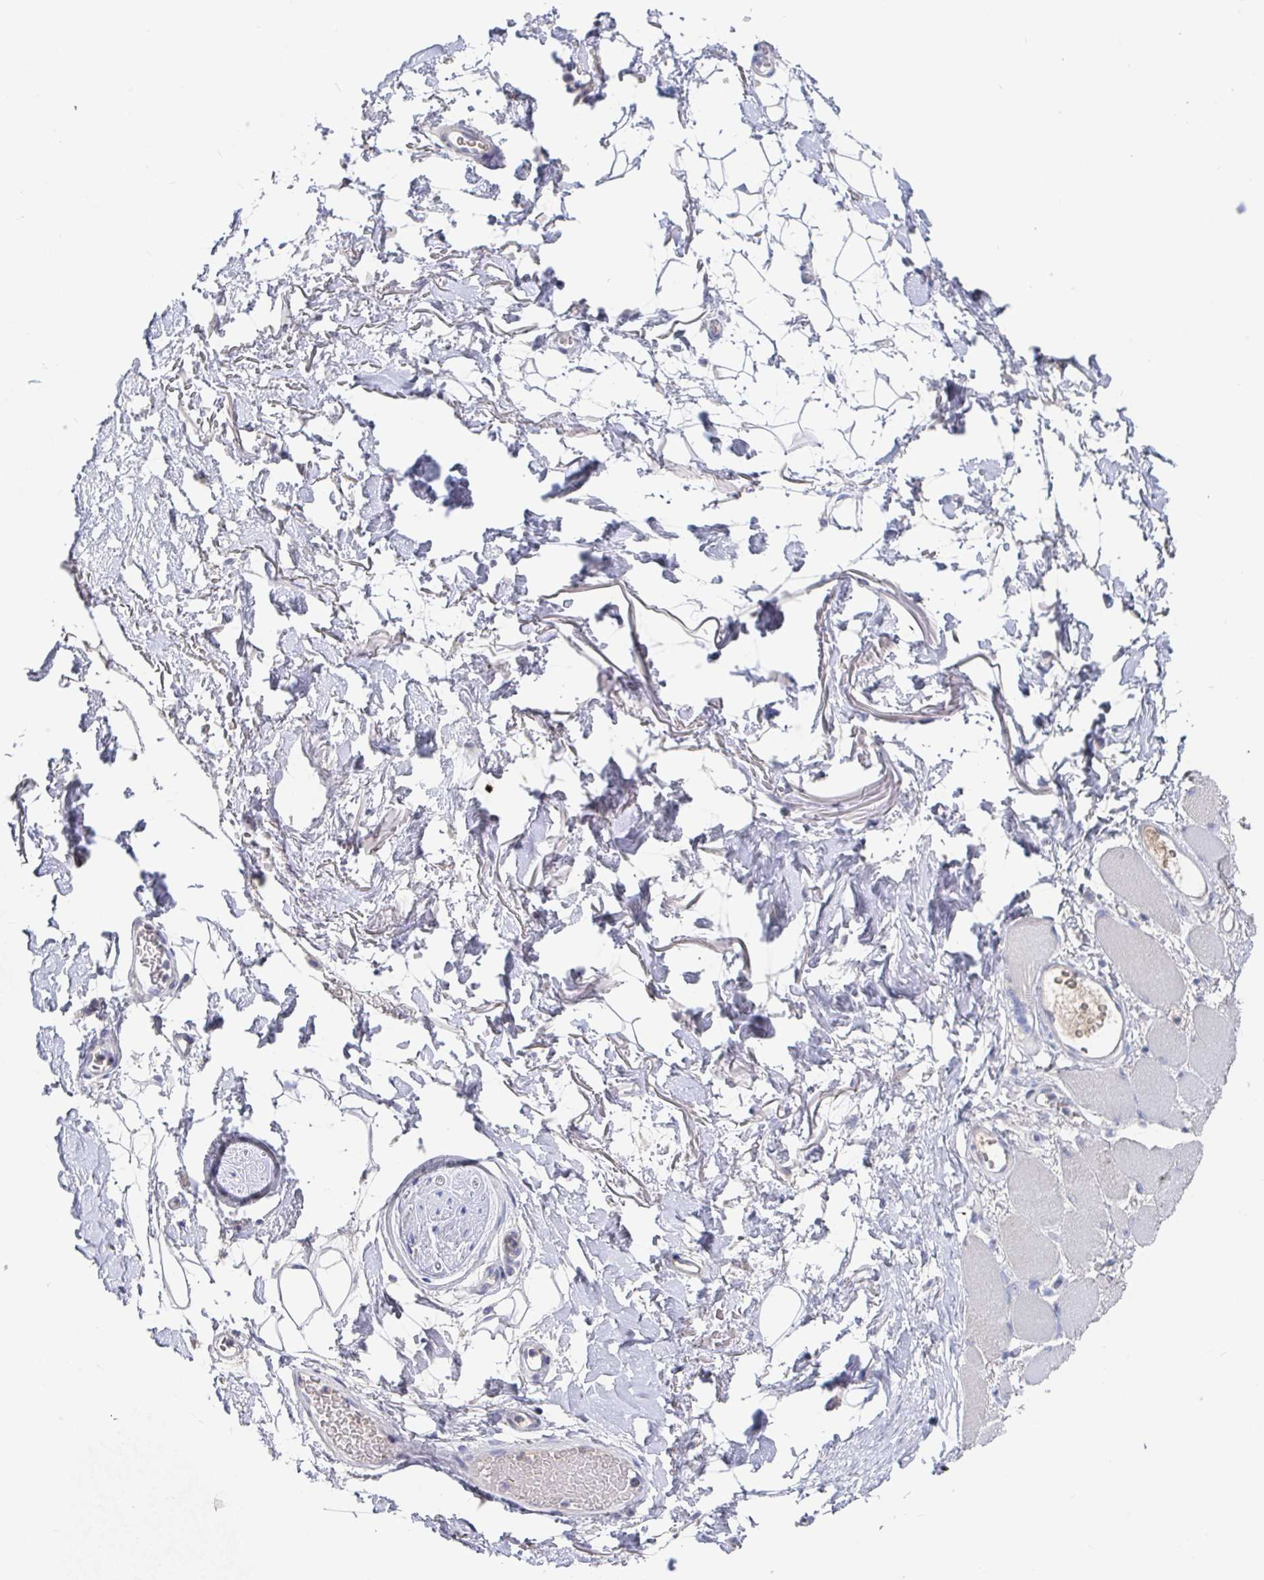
{"staining": {"intensity": "negative", "quantity": "none", "location": "none"}, "tissue": "adipose tissue", "cell_type": "Adipocytes", "image_type": "normal", "snomed": [{"axis": "morphology", "description": "Normal tissue, NOS"}, {"axis": "topography", "description": "Anal"}, {"axis": "topography", "description": "Peripheral nerve tissue"}], "caption": "The photomicrograph shows no staining of adipocytes in benign adipose tissue.", "gene": "GPR148", "patient": {"sex": "male", "age": 78}}